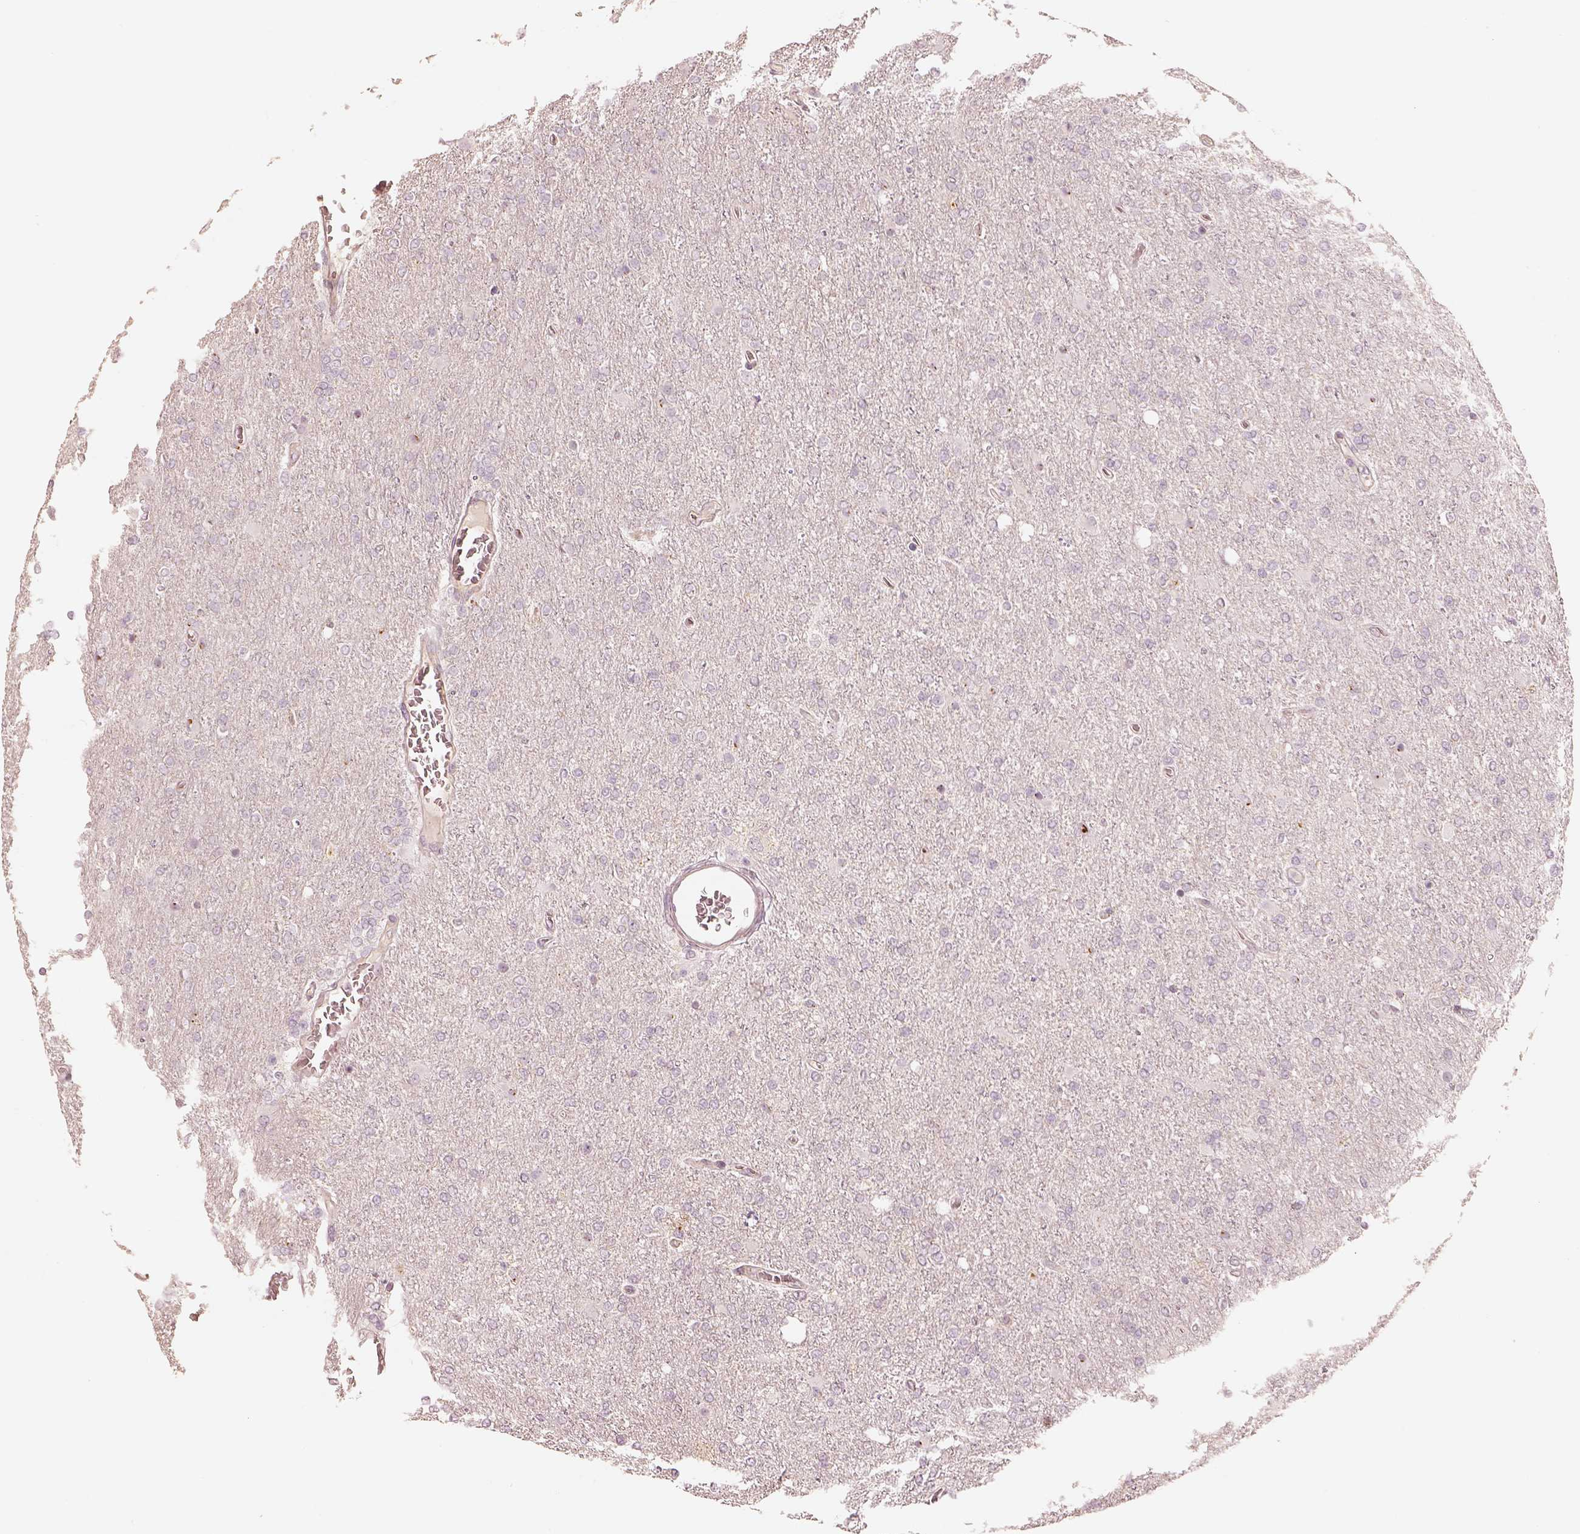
{"staining": {"intensity": "negative", "quantity": "none", "location": "none"}, "tissue": "glioma", "cell_type": "Tumor cells", "image_type": "cancer", "snomed": [{"axis": "morphology", "description": "Glioma, malignant, High grade"}, {"axis": "topography", "description": "Cerebral cortex"}], "caption": "Tumor cells are negative for brown protein staining in high-grade glioma (malignant).", "gene": "GORASP2", "patient": {"sex": "male", "age": 70}}